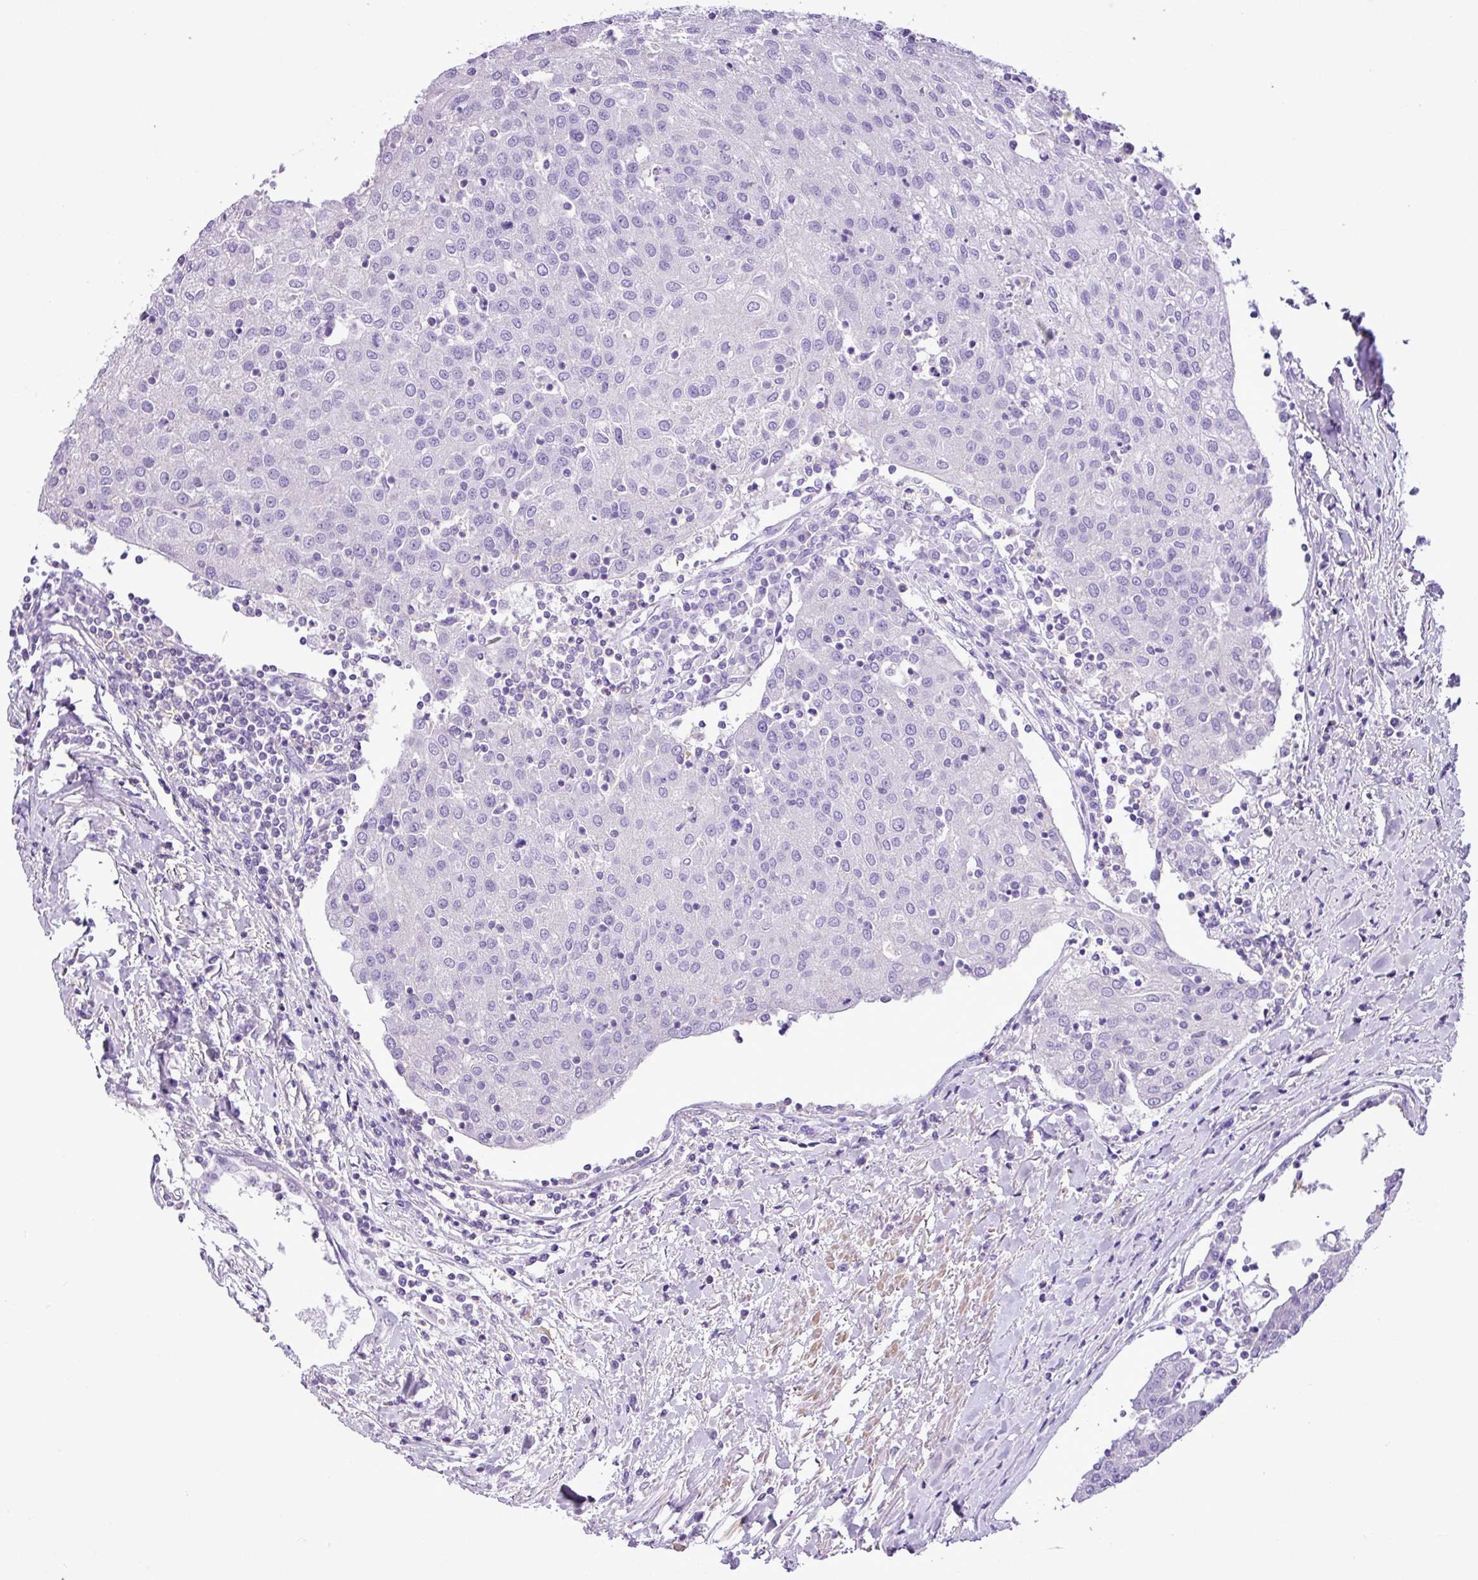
{"staining": {"intensity": "negative", "quantity": "none", "location": "none"}, "tissue": "urothelial cancer", "cell_type": "Tumor cells", "image_type": "cancer", "snomed": [{"axis": "morphology", "description": "Urothelial carcinoma, High grade"}, {"axis": "topography", "description": "Urinary bladder"}], "caption": "This is a image of IHC staining of high-grade urothelial carcinoma, which shows no positivity in tumor cells. (DAB immunohistochemistry, high magnification).", "gene": "ZNF334", "patient": {"sex": "female", "age": 85}}